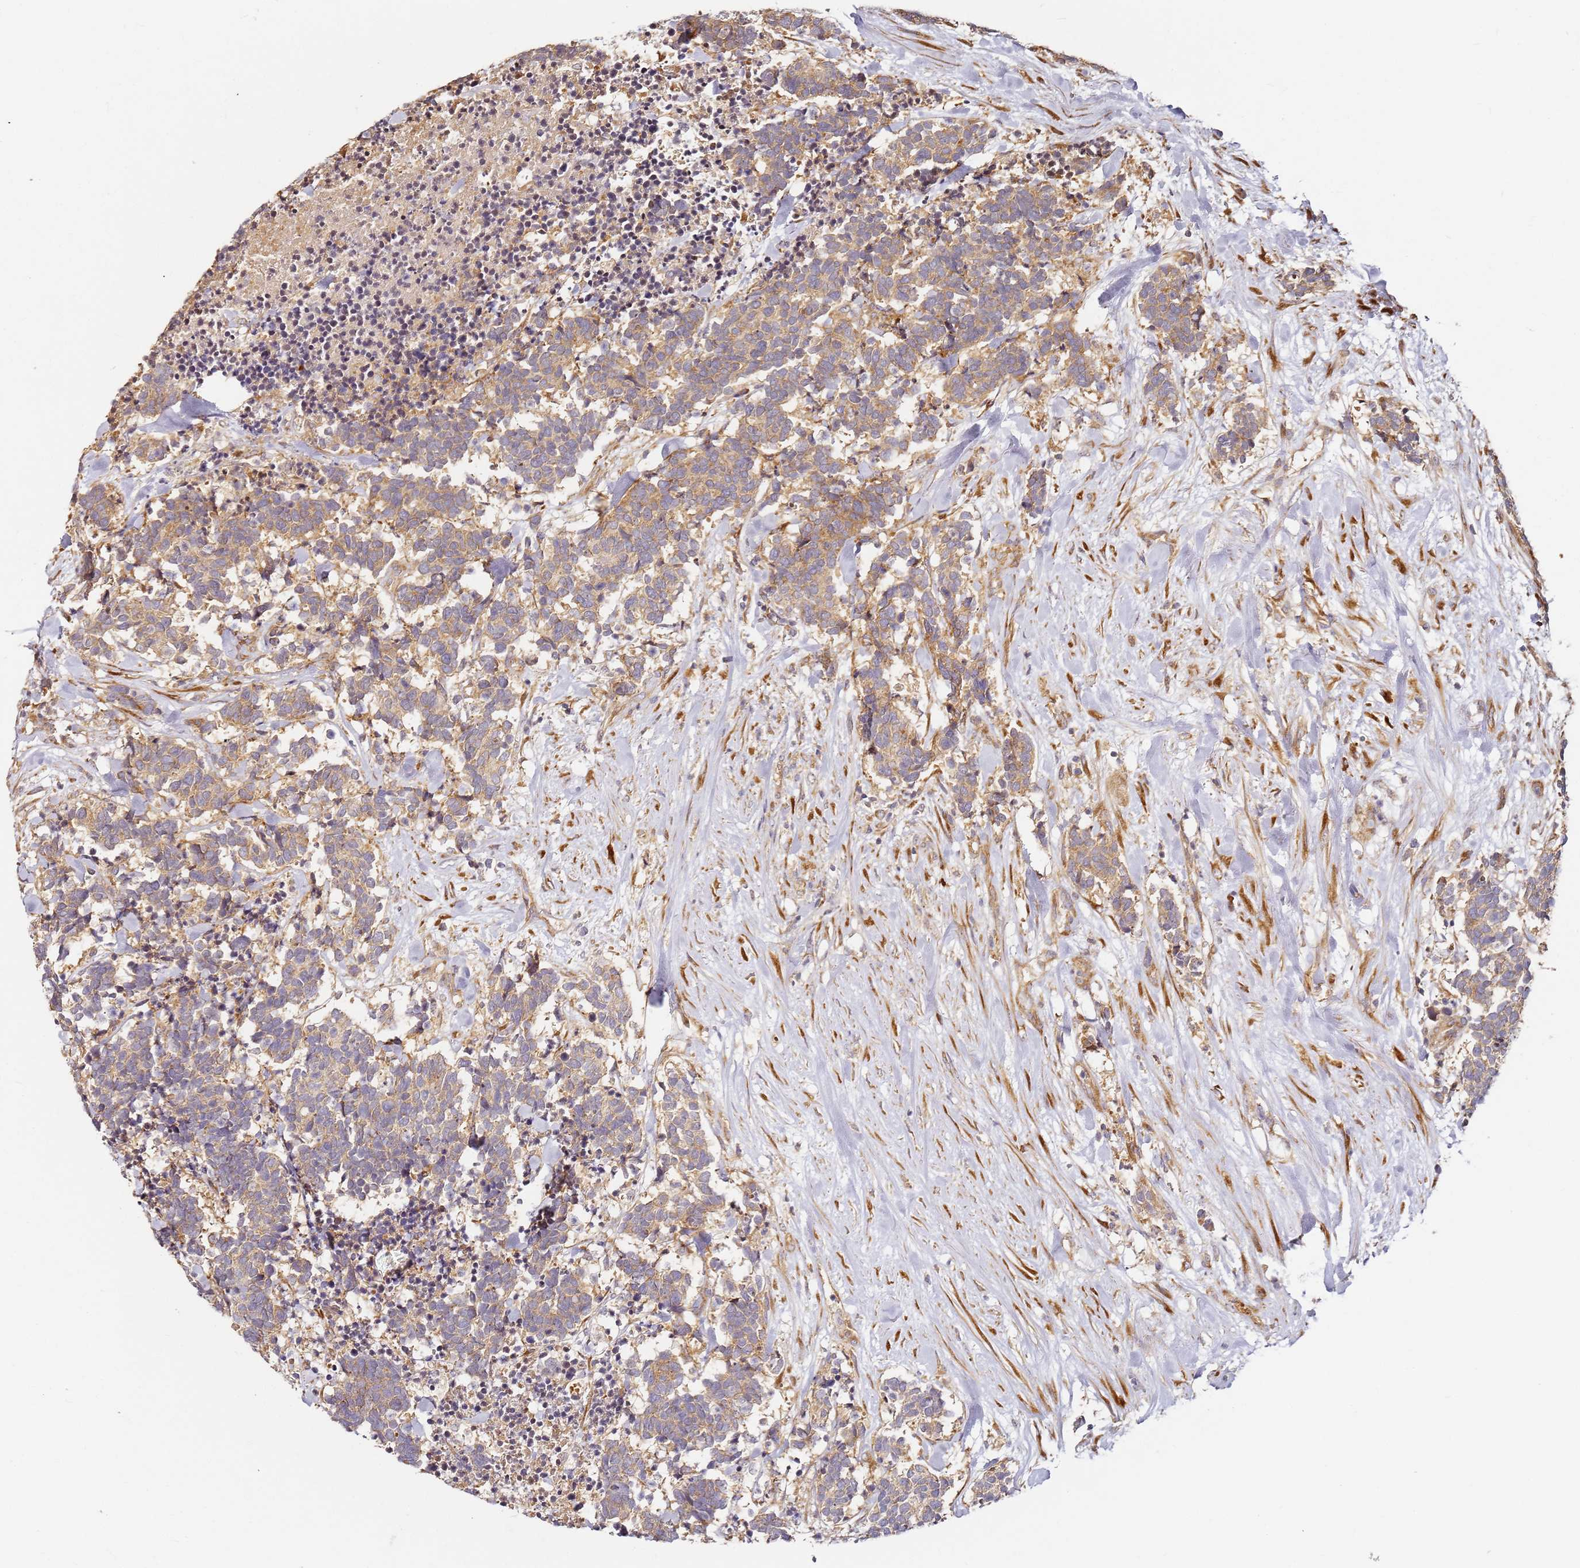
{"staining": {"intensity": "weak", "quantity": ">75%", "location": "cytoplasmic/membranous"}, "tissue": "carcinoid", "cell_type": "Tumor cells", "image_type": "cancer", "snomed": [{"axis": "morphology", "description": "Carcinoma, NOS"}, {"axis": "morphology", "description": "Carcinoid, malignant, NOS"}, {"axis": "topography", "description": "Prostate"}], "caption": "Tumor cells demonstrate low levels of weak cytoplasmic/membranous expression in approximately >75% of cells in human carcinoid.", "gene": "RPS3A", "patient": {"sex": "male", "age": 57}}